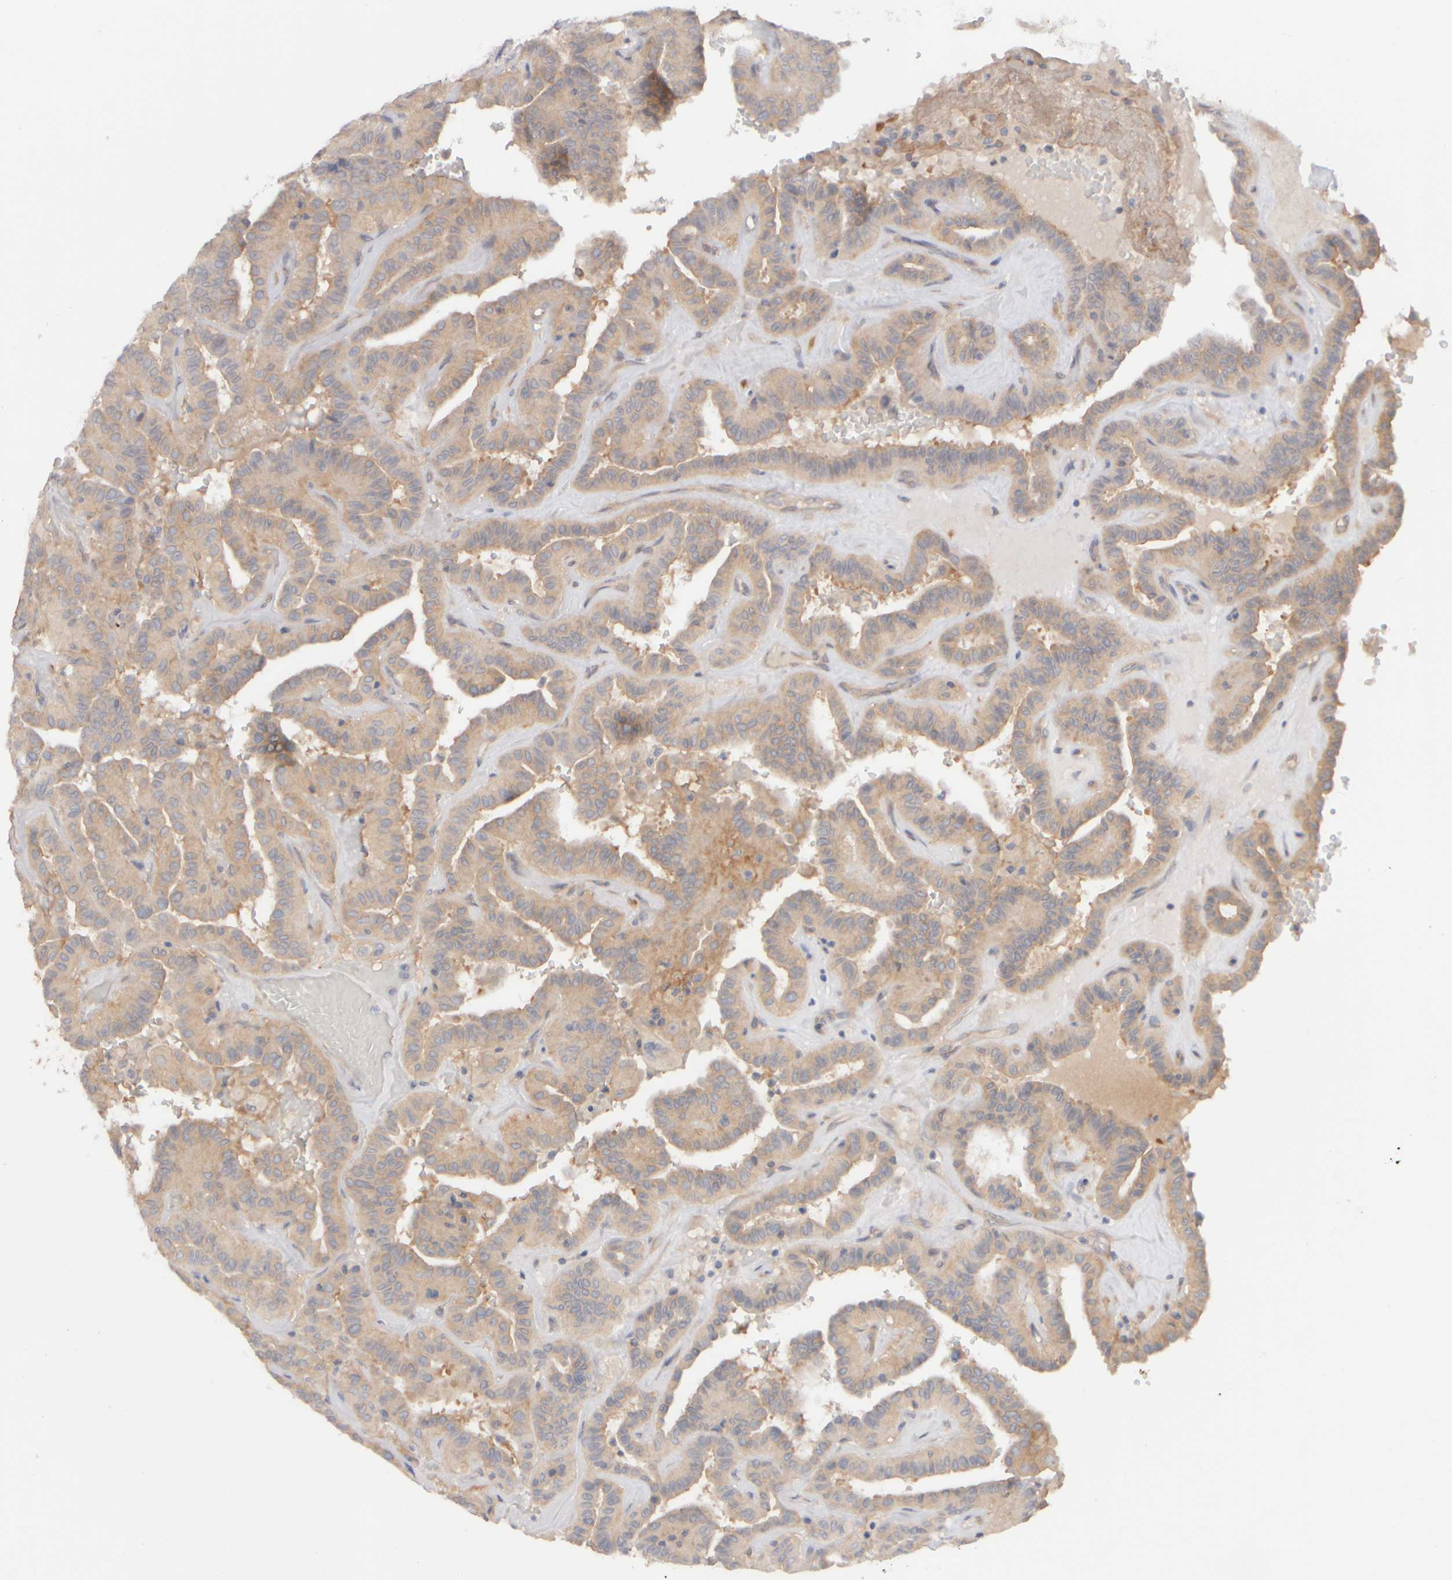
{"staining": {"intensity": "weak", "quantity": ">75%", "location": "cytoplasmic/membranous"}, "tissue": "thyroid cancer", "cell_type": "Tumor cells", "image_type": "cancer", "snomed": [{"axis": "morphology", "description": "Papillary adenocarcinoma, NOS"}, {"axis": "topography", "description": "Thyroid gland"}], "caption": "Immunohistochemistry (IHC) of thyroid papillary adenocarcinoma reveals low levels of weak cytoplasmic/membranous positivity in about >75% of tumor cells.", "gene": "GOPC", "patient": {"sex": "male", "age": 77}}